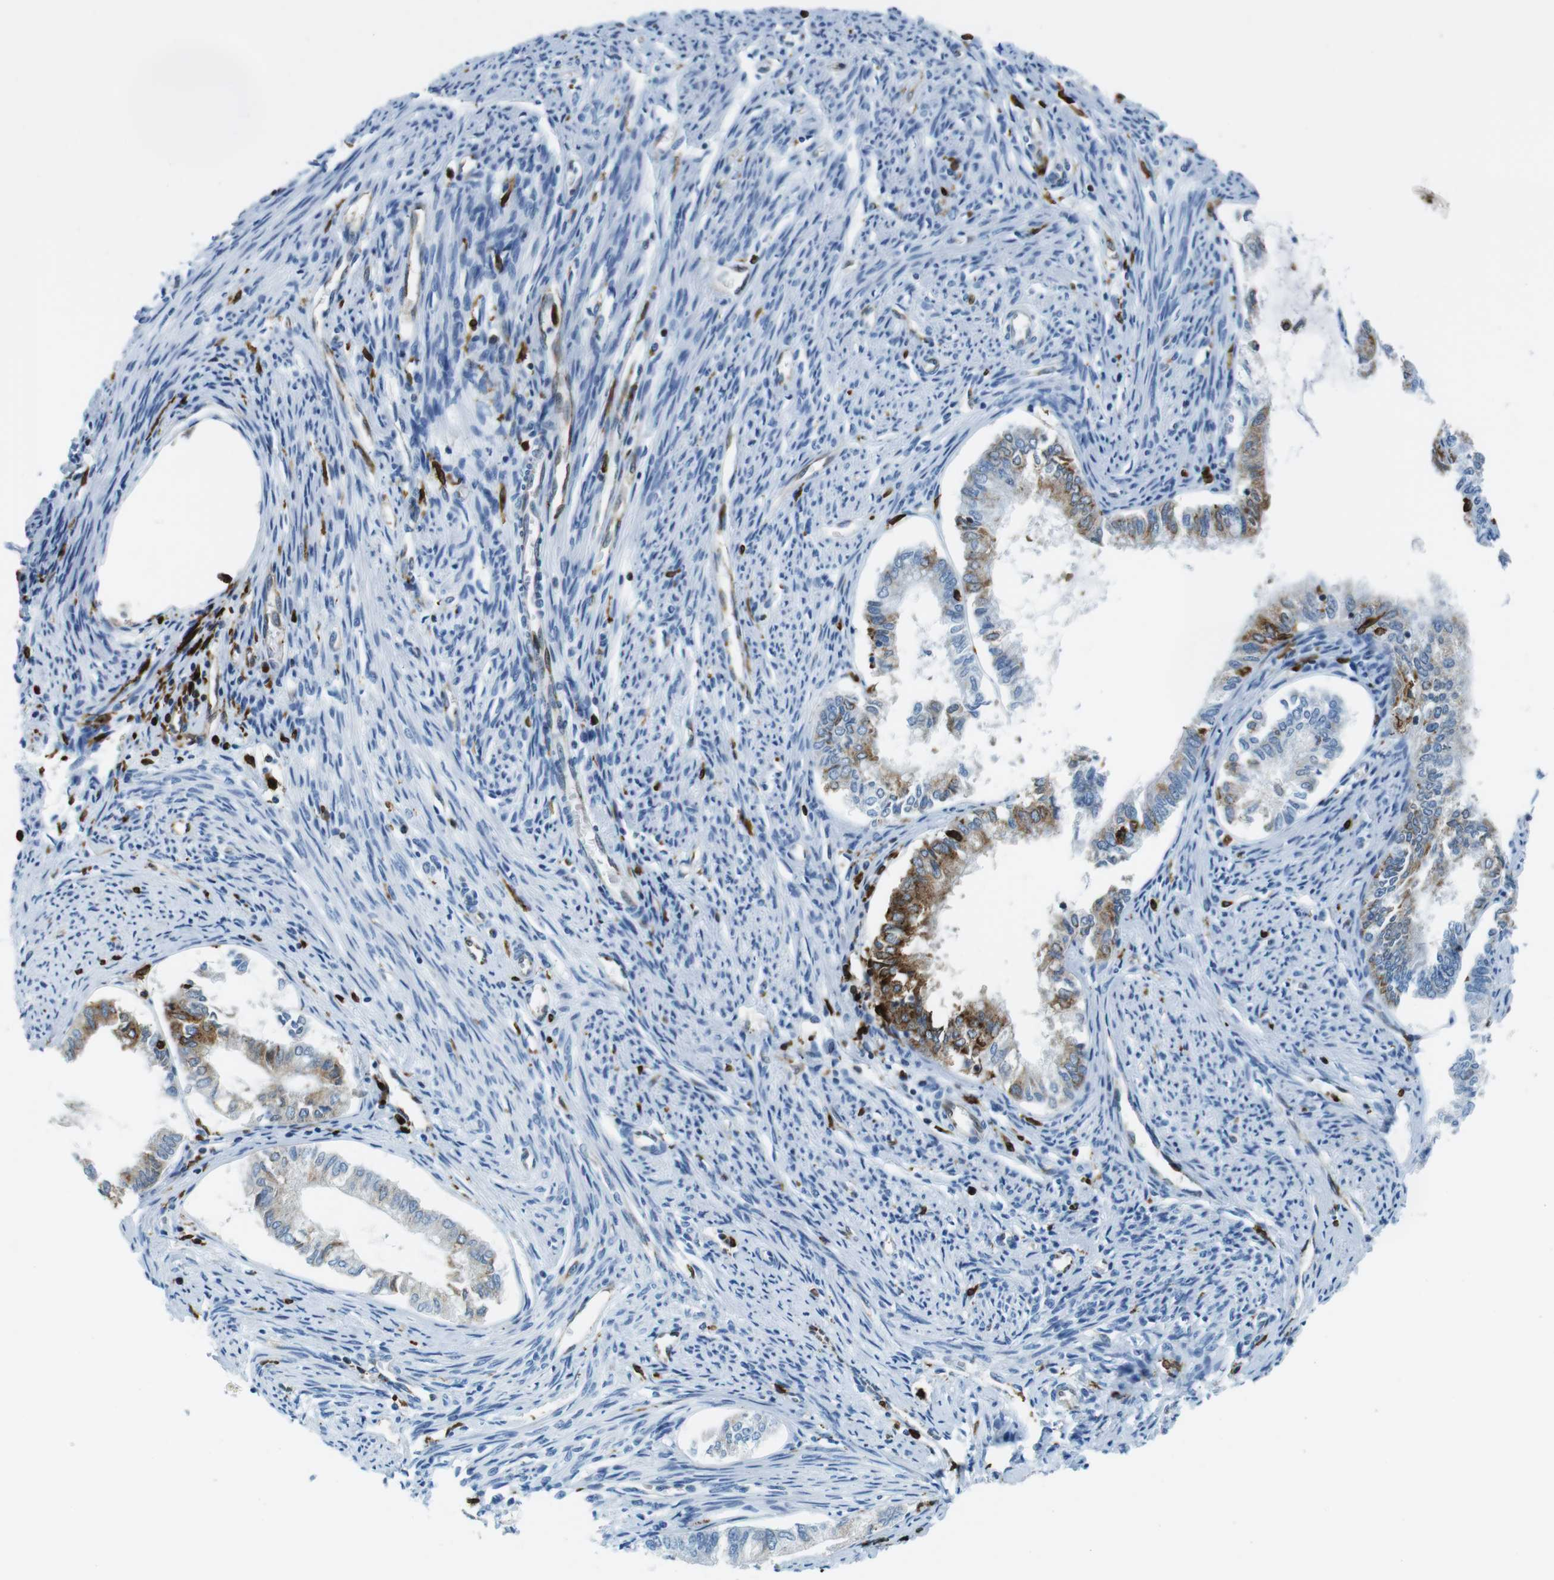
{"staining": {"intensity": "moderate", "quantity": "<25%", "location": "cytoplasmic/membranous"}, "tissue": "endometrial cancer", "cell_type": "Tumor cells", "image_type": "cancer", "snomed": [{"axis": "morphology", "description": "Adenocarcinoma, NOS"}, {"axis": "topography", "description": "Endometrium"}], "caption": "Moderate cytoplasmic/membranous staining for a protein is seen in approximately <25% of tumor cells of endometrial adenocarcinoma using IHC.", "gene": "CIITA", "patient": {"sex": "female", "age": 86}}